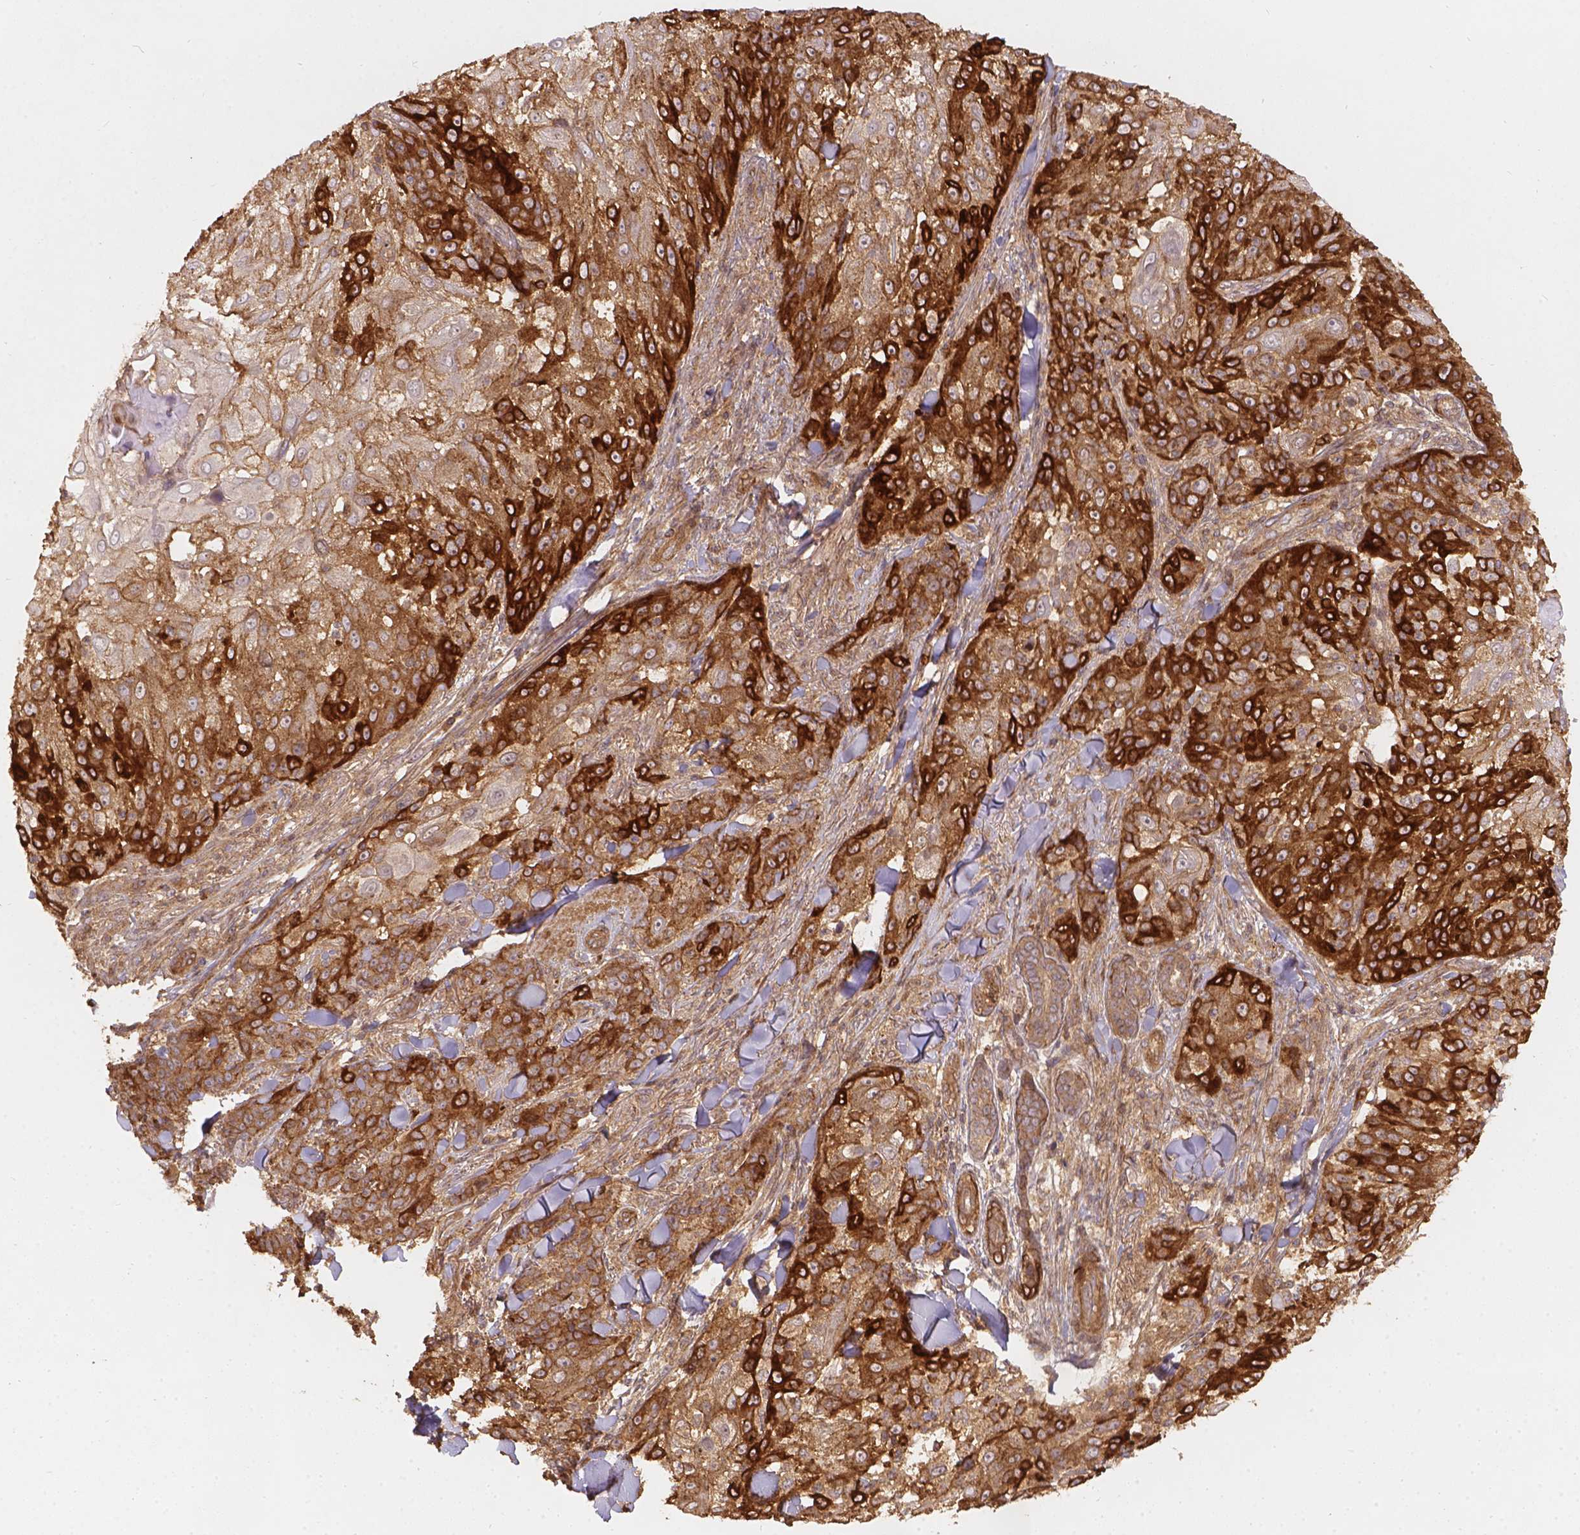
{"staining": {"intensity": "strong", "quantity": ">75%", "location": "cytoplasmic/membranous"}, "tissue": "skin cancer", "cell_type": "Tumor cells", "image_type": "cancer", "snomed": [{"axis": "morphology", "description": "Normal tissue, NOS"}, {"axis": "morphology", "description": "Squamous cell carcinoma, NOS"}, {"axis": "topography", "description": "Skin"}], "caption": "Immunohistochemistry (IHC) staining of skin squamous cell carcinoma, which demonstrates high levels of strong cytoplasmic/membranous staining in approximately >75% of tumor cells indicating strong cytoplasmic/membranous protein staining. The staining was performed using DAB (3,3'-diaminobenzidine) (brown) for protein detection and nuclei were counterstained in hematoxylin (blue).", "gene": "XPR1", "patient": {"sex": "female", "age": 83}}